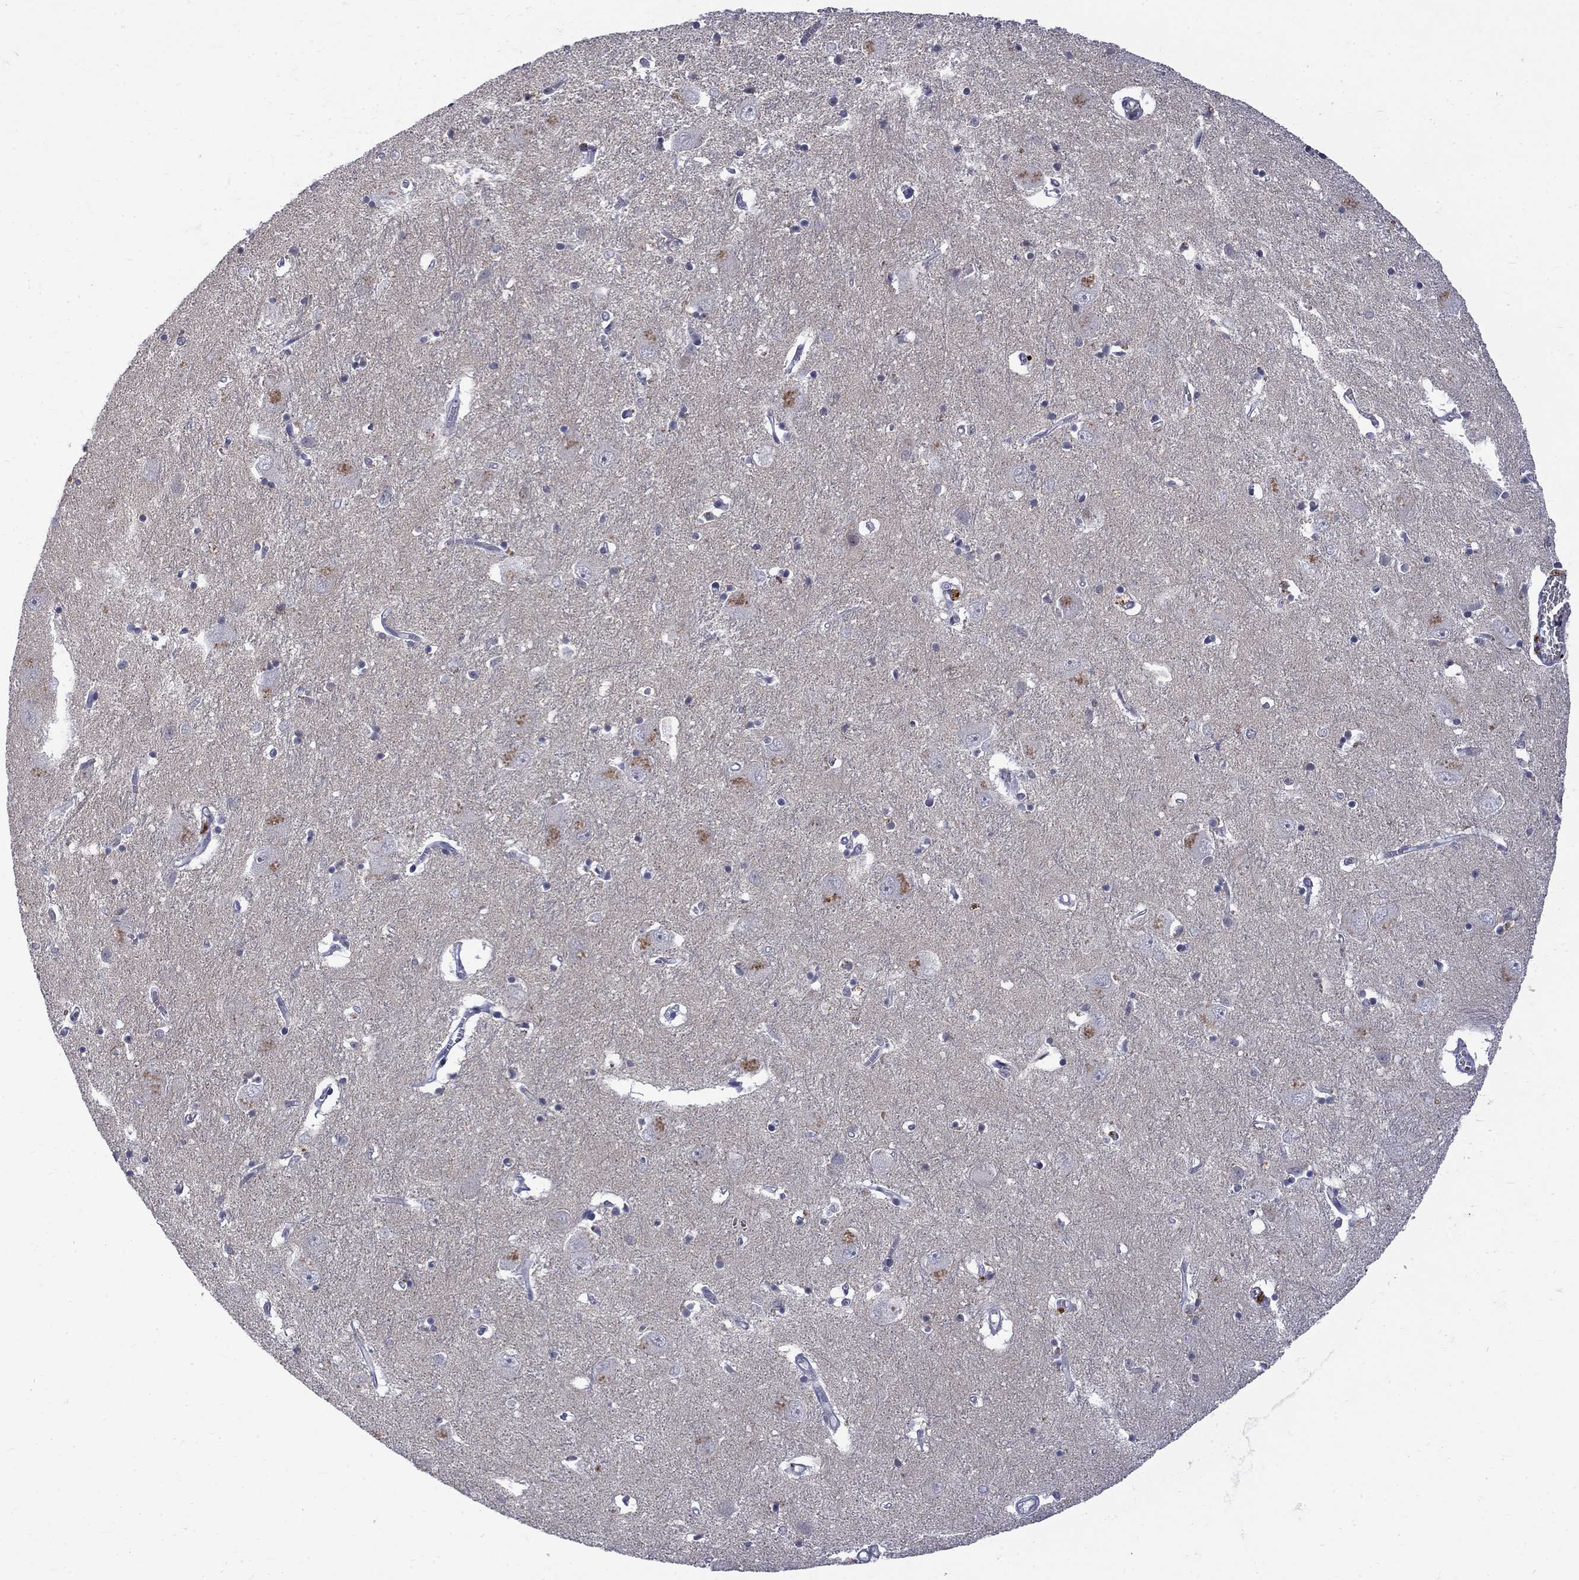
{"staining": {"intensity": "negative", "quantity": "none", "location": "none"}, "tissue": "caudate", "cell_type": "Glial cells", "image_type": "normal", "snomed": [{"axis": "morphology", "description": "Normal tissue, NOS"}, {"axis": "topography", "description": "Lateral ventricle wall"}], "caption": "Glial cells show no significant protein staining in normal caudate. (Brightfield microscopy of DAB (3,3'-diaminobenzidine) immunohistochemistry (IHC) at high magnification).", "gene": "CTNND2", "patient": {"sex": "male", "age": 54}}